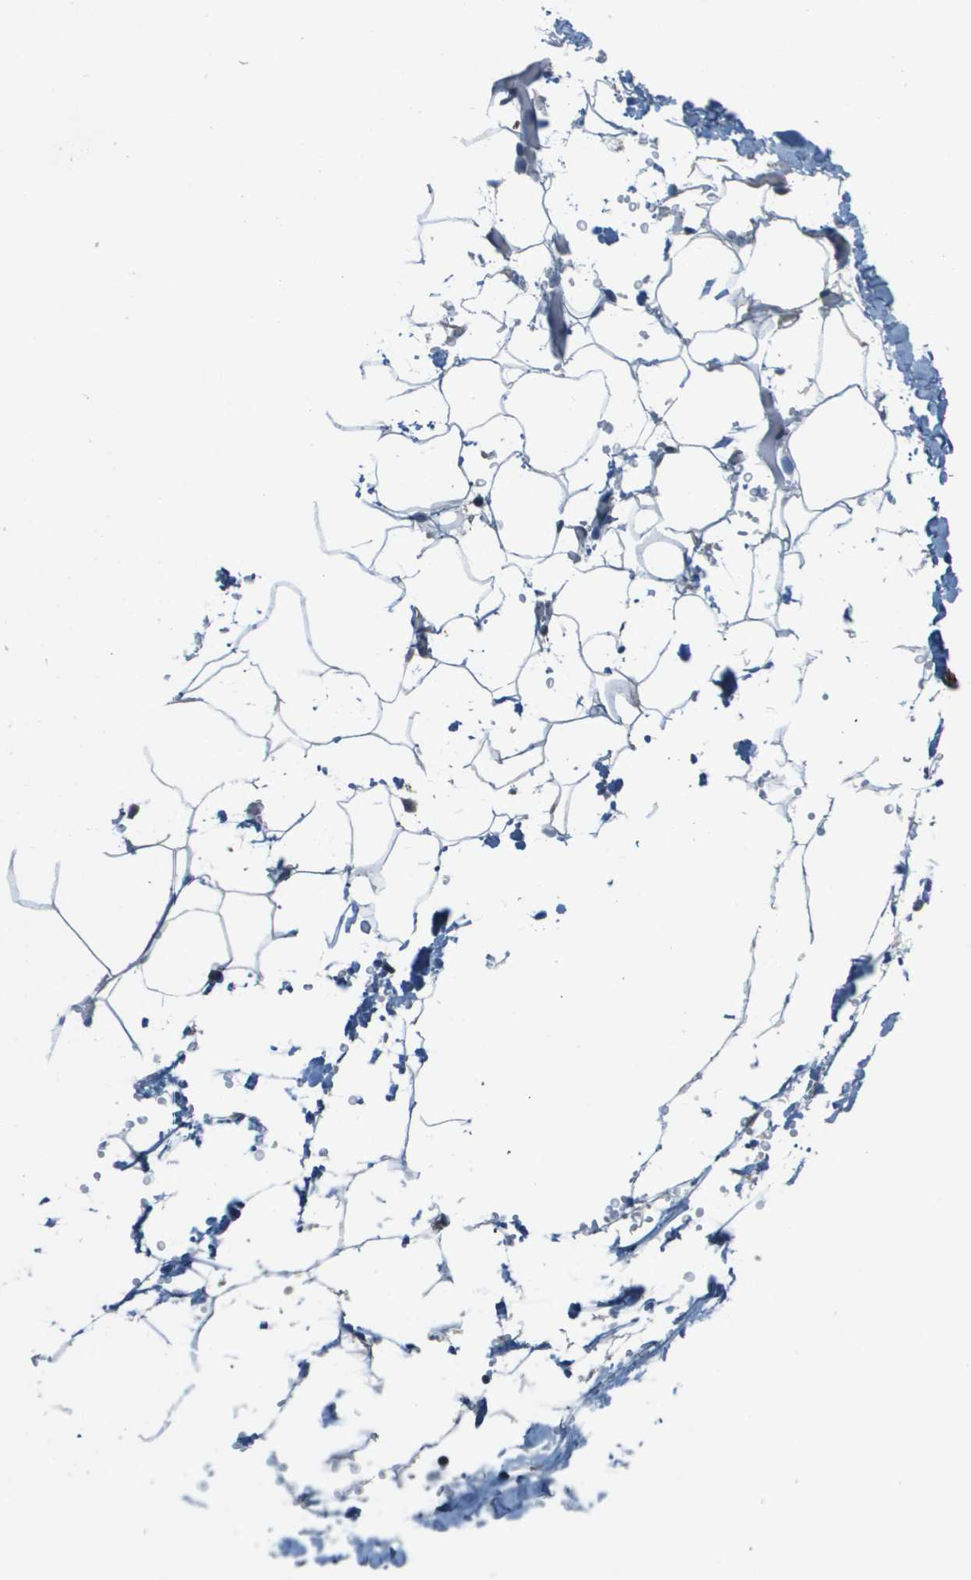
{"staining": {"intensity": "negative", "quantity": "none", "location": "none"}, "tissue": "adipose tissue", "cell_type": "Adipocytes", "image_type": "normal", "snomed": [{"axis": "morphology", "description": "Normal tissue, NOS"}, {"axis": "topography", "description": "Breast"}, {"axis": "topography", "description": "Adipose tissue"}], "caption": "Human adipose tissue stained for a protein using immunohistochemistry (IHC) demonstrates no positivity in adipocytes.", "gene": "NDRG2", "patient": {"sex": "female", "age": 25}}